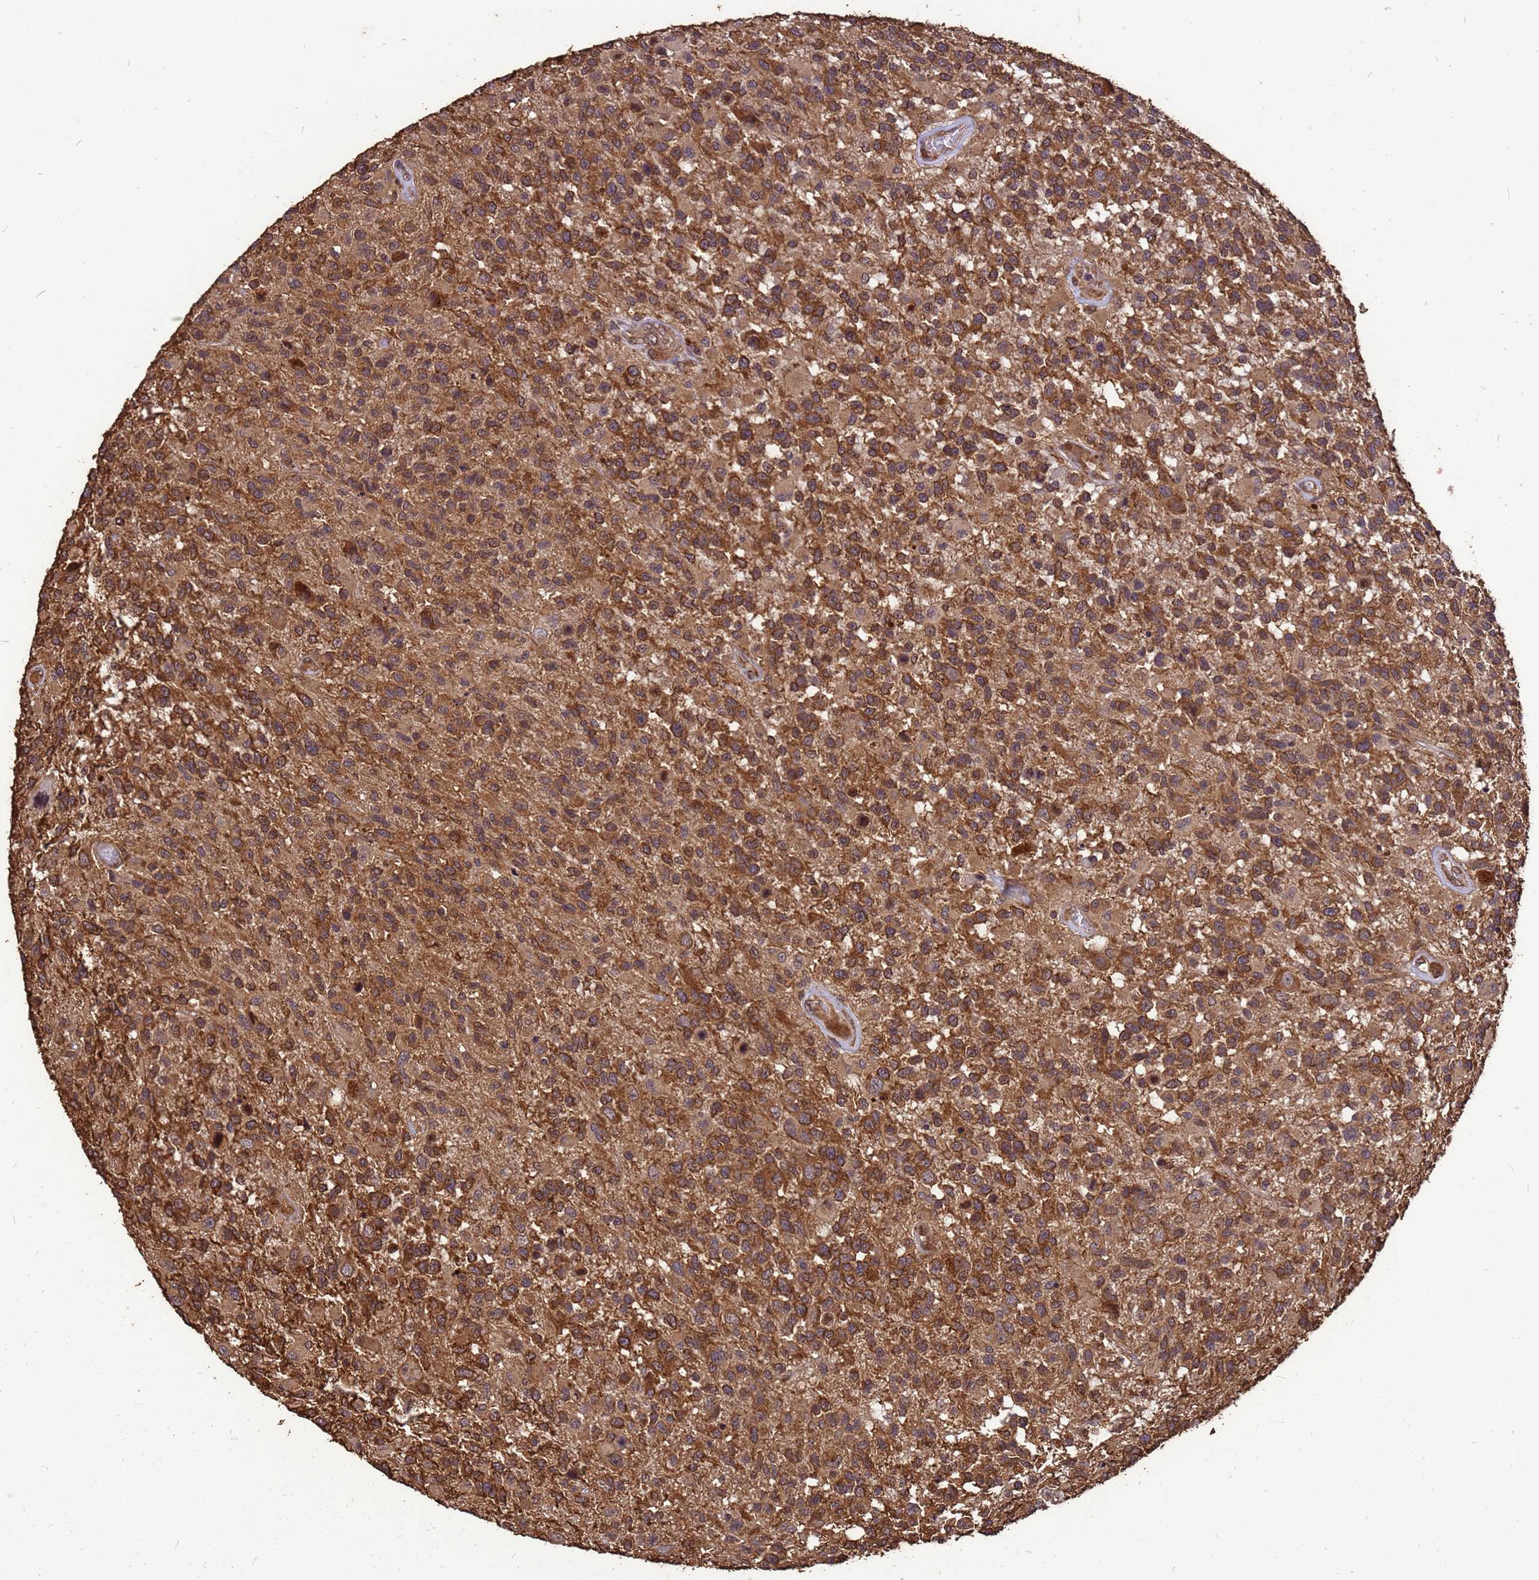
{"staining": {"intensity": "strong", "quantity": ">75%", "location": "cytoplasmic/membranous"}, "tissue": "glioma", "cell_type": "Tumor cells", "image_type": "cancer", "snomed": [{"axis": "morphology", "description": "Glioma, malignant, High grade"}, {"axis": "morphology", "description": "Glioblastoma, NOS"}, {"axis": "topography", "description": "Brain"}], "caption": "Immunohistochemistry image of neoplastic tissue: glioma stained using immunohistochemistry displays high levels of strong protein expression localized specifically in the cytoplasmic/membranous of tumor cells, appearing as a cytoplasmic/membranous brown color.", "gene": "ZNF618", "patient": {"sex": "male", "age": 60}}